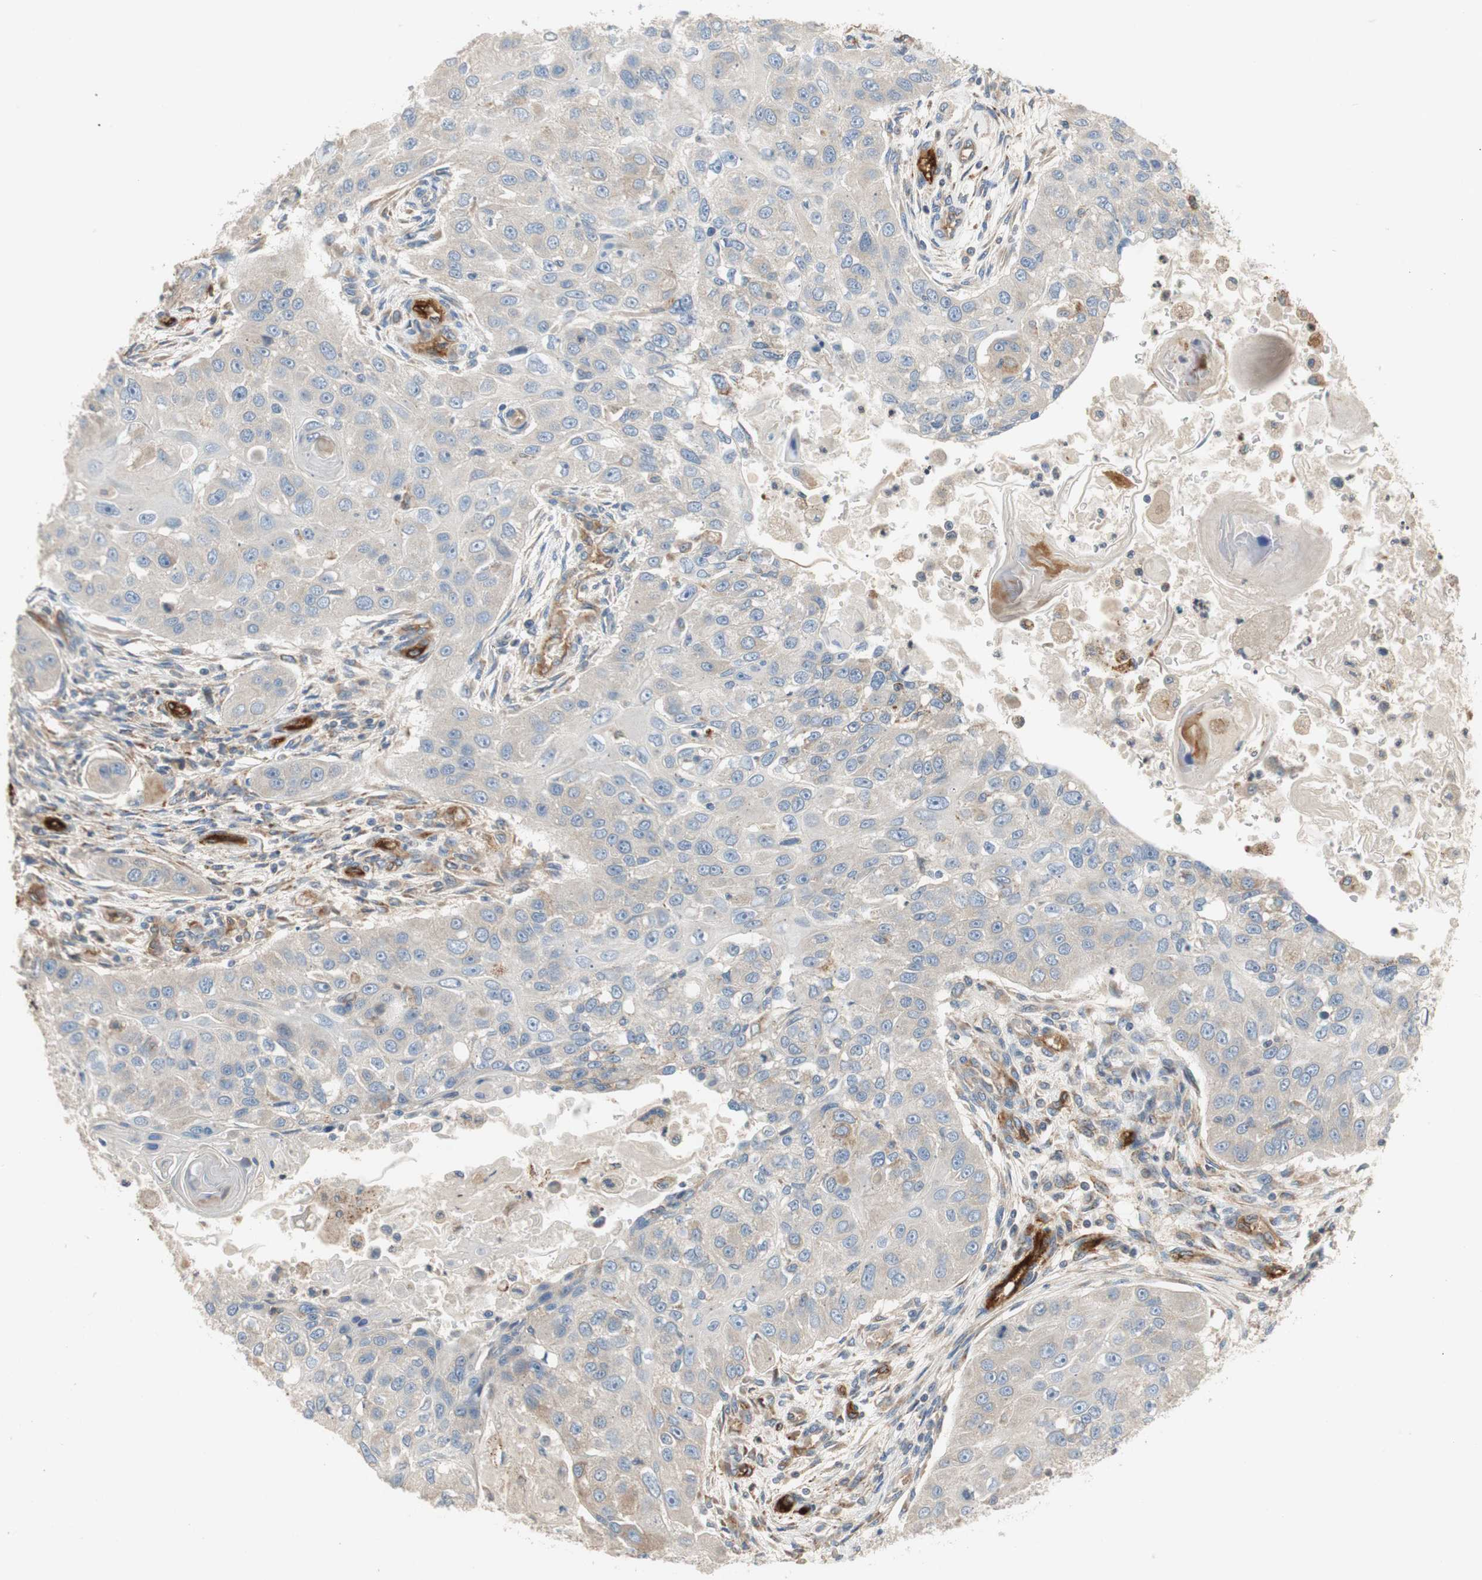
{"staining": {"intensity": "negative", "quantity": "none", "location": "none"}, "tissue": "head and neck cancer", "cell_type": "Tumor cells", "image_type": "cancer", "snomed": [{"axis": "morphology", "description": "Normal tissue, NOS"}, {"axis": "morphology", "description": "Squamous cell carcinoma, NOS"}, {"axis": "topography", "description": "Skeletal muscle"}, {"axis": "topography", "description": "Head-Neck"}], "caption": "Immunohistochemistry micrograph of neoplastic tissue: human squamous cell carcinoma (head and neck) stained with DAB (3,3'-diaminobenzidine) exhibits no significant protein expression in tumor cells.", "gene": "ALPL", "patient": {"sex": "male", "age": 51}}